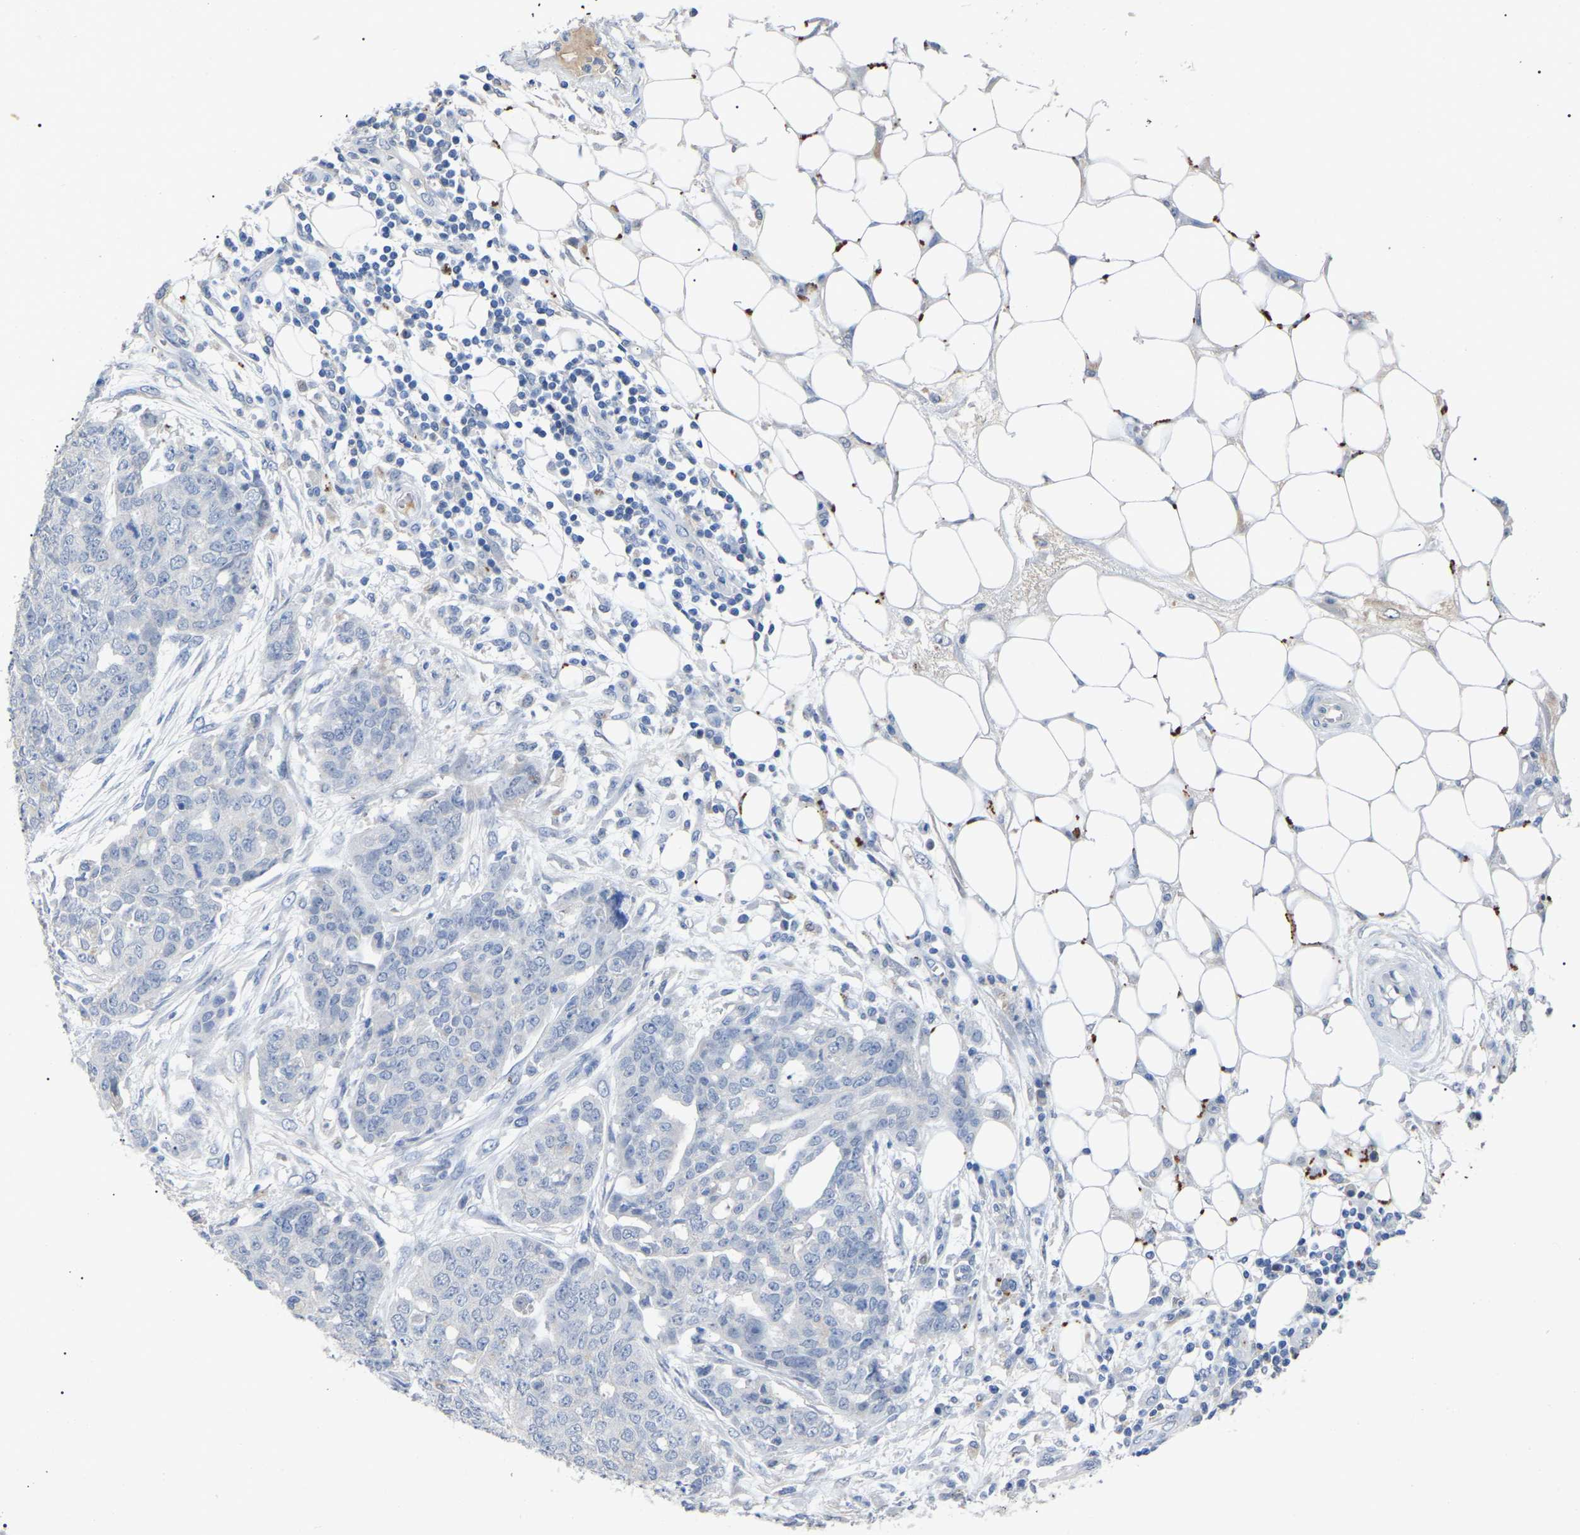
{"staining": {"intensity": "negative", "quantity": "none", "location": "none"}, "tissue": "ovarian cancer", "cell_type": "Tumor cells", "image_type": "cancer", "snomed": [{"axis": "morphology", "description": "Cystadenocarcinoma, serous, NOS"}, {"axis": "topography", "description": "Soft tissue"}, {"axis": "topography", "description": "Ovary"}], "caption": "Micrograph shows no significant protein positivity in tumor cells of serous cystadenocarcinoma (ovarian).", "gene": "SMPD2", "patient": {"sex": "female", "age": 57}}